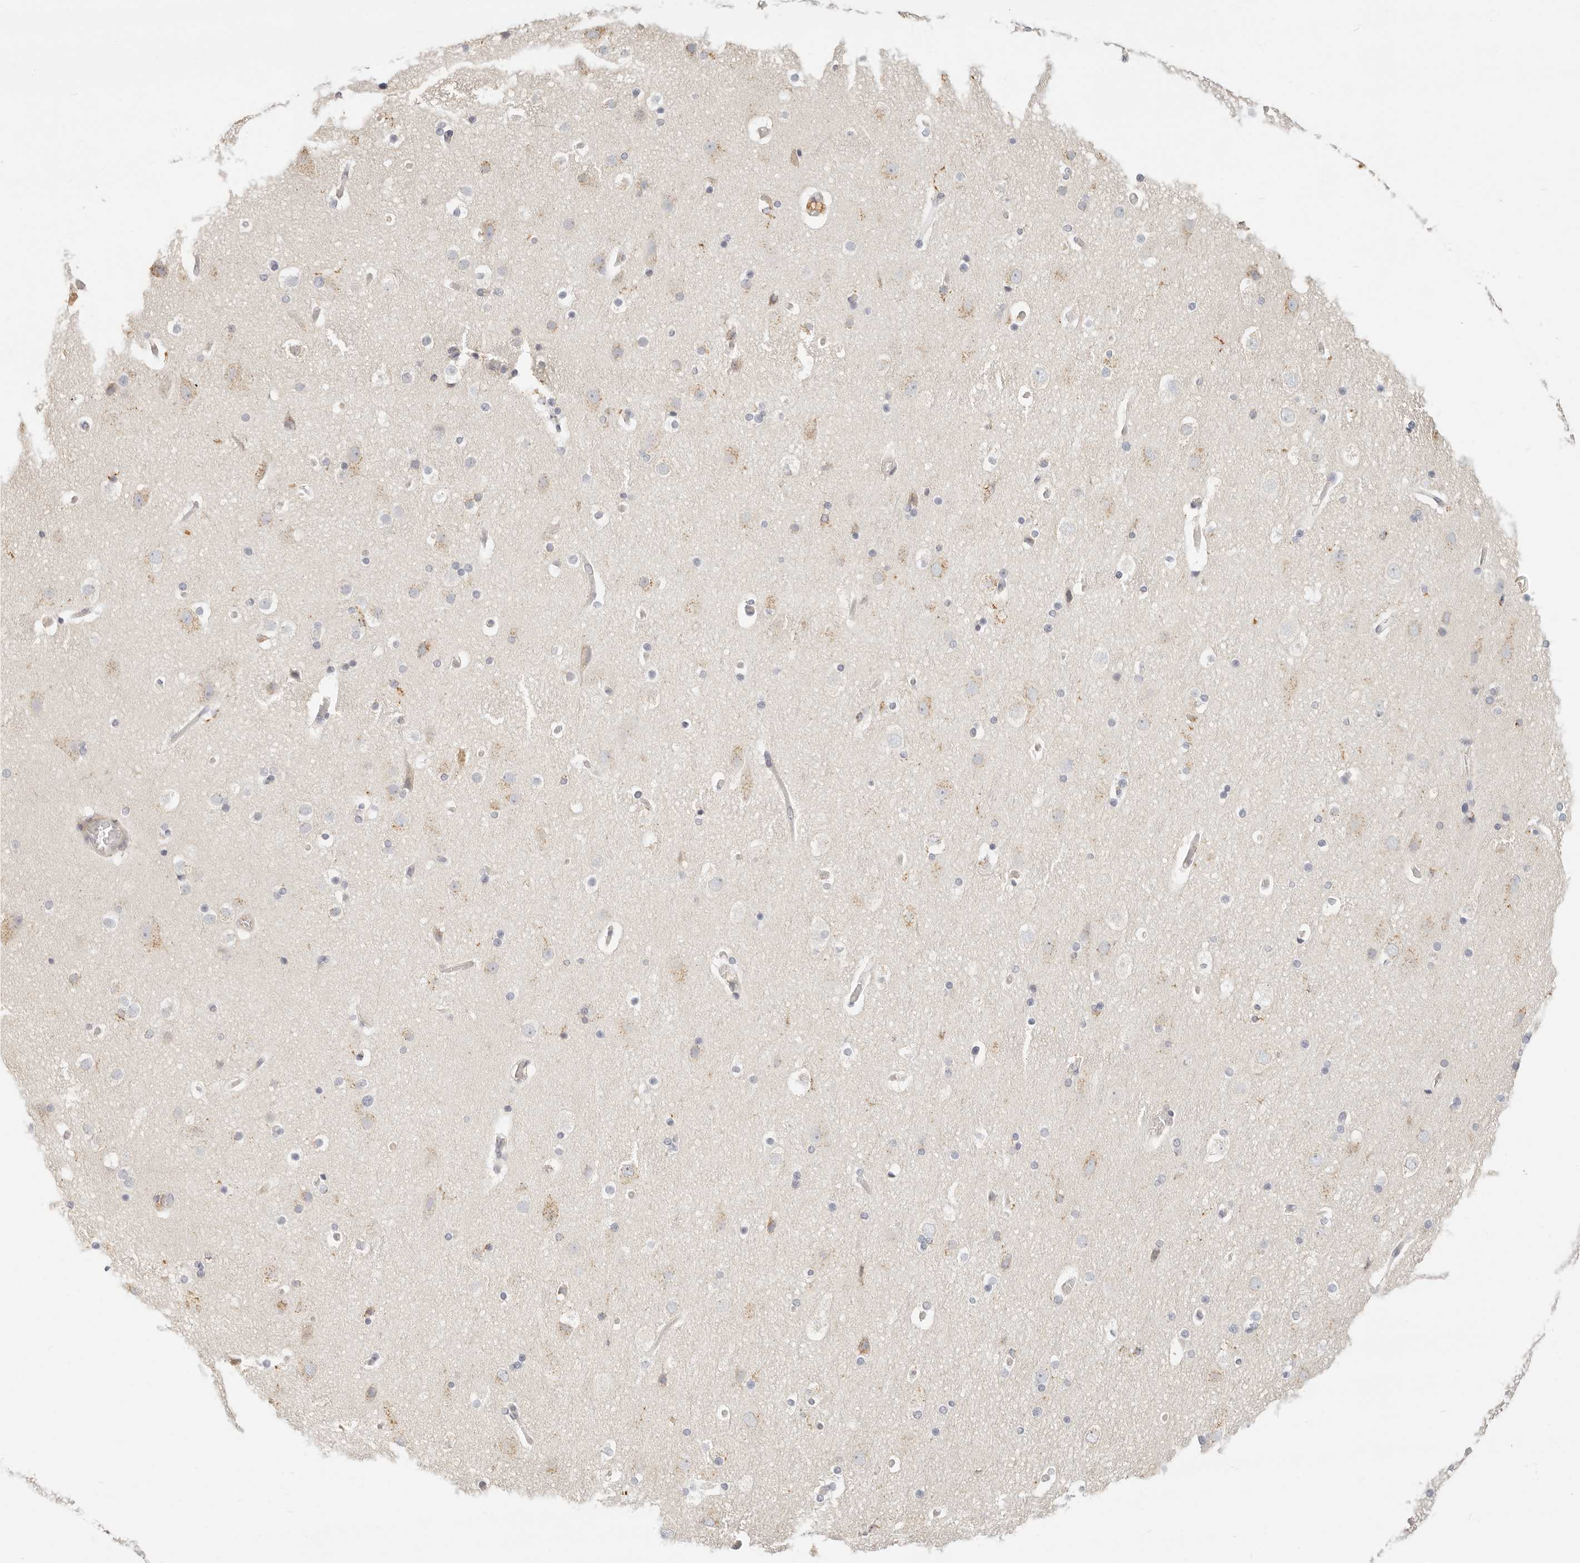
{"staining": {"intensity": "weak", "quantity": "25%-75%", "location": "cytoplasmic/membranous"}, "tissue": "cerebral cortex", "cell_type": "Endothelial cells", "image_type": "normal", "snomed": [{"axis": "morphology", "description": "Normal tissue, NOS"}, {"axis": "topography", "description": "Cerebral cortex"}], "caption": "Immunohistochemical staining of normal cerebral cortex exhibits weak cytoplasmic/membranous protein positivity in about 25%-75% of endothelial cells.", "gene": "CNMD", "patient": {"sex": "male", "age": 57}}